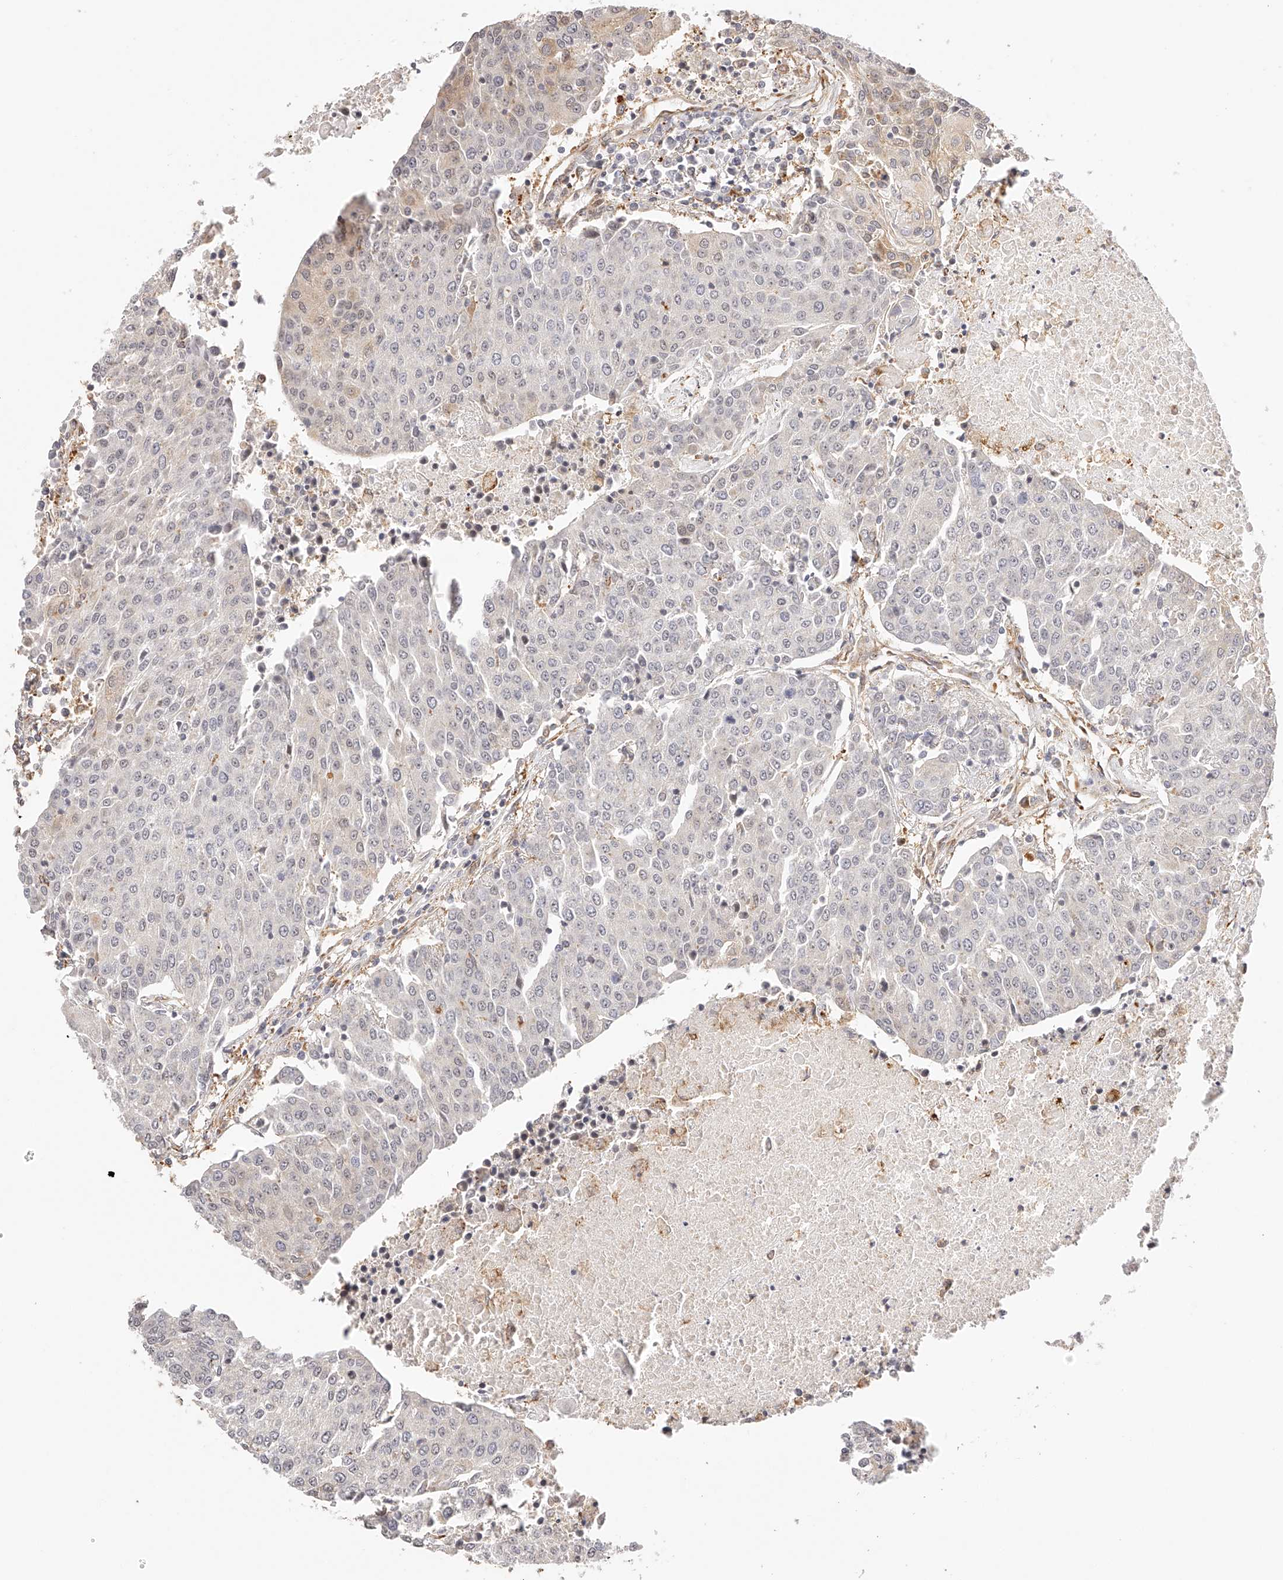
{"staining": {"intensity": "negative", "quantity": "none", "location": "none"}, "tissue": "urothelial cancer", "cell_type": "Tumor cells", "image_type": "cancer", "snomed": [{"axis": "morphology", "description": "Urothelial carcinoma, High grade"}, {"axis": "topography", "description": "Urinary bladder"}], "caption": "The photomicrograph demonstrates no staining of tumor cells in urothelial carcinoma (high-grade).", "gene": "SYNC", "patient": {"sex": "female", "age": 85}}